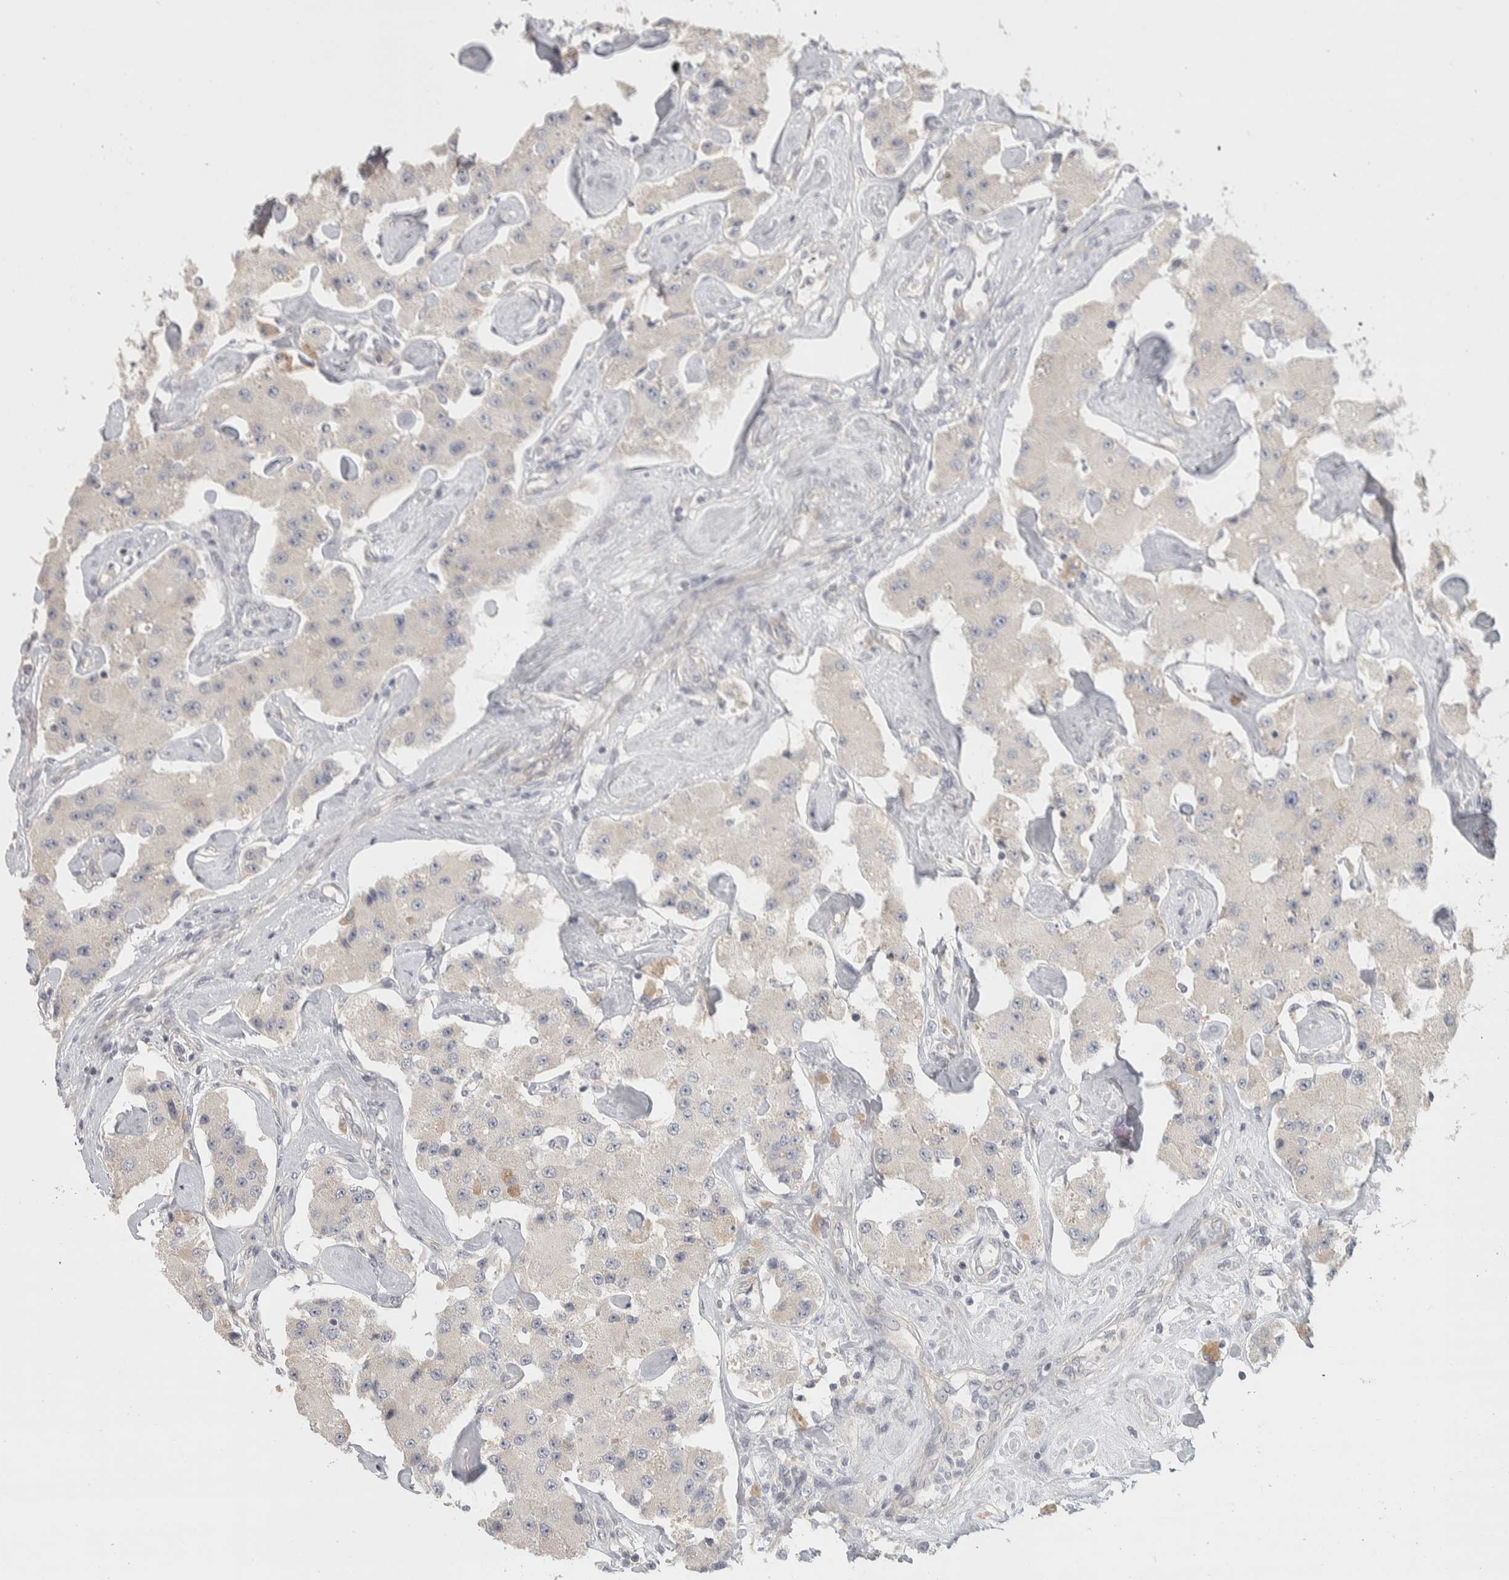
{"staining": {"intensity": "negative", "quantity": "none", "location": "none"}, "tissue": "carcinoid", "cell_type": "Tumor cells", "image_type": "cancer", "snomed": [{"axis": "morphology", "description": "Carcinoid, malignant, NOS"}, {"axis": "topography", "description": "Pancreas"}], "caption": "An immunohistochemistry (IHC) histopathology image of carcinoid is shown. There is no staining in tumor cells of carcinoid. (DAB IHC visualized using brightfield microscopy, high magnification).", "gene": "DCXR", "patient": {"sex": "male", "age": 41}}